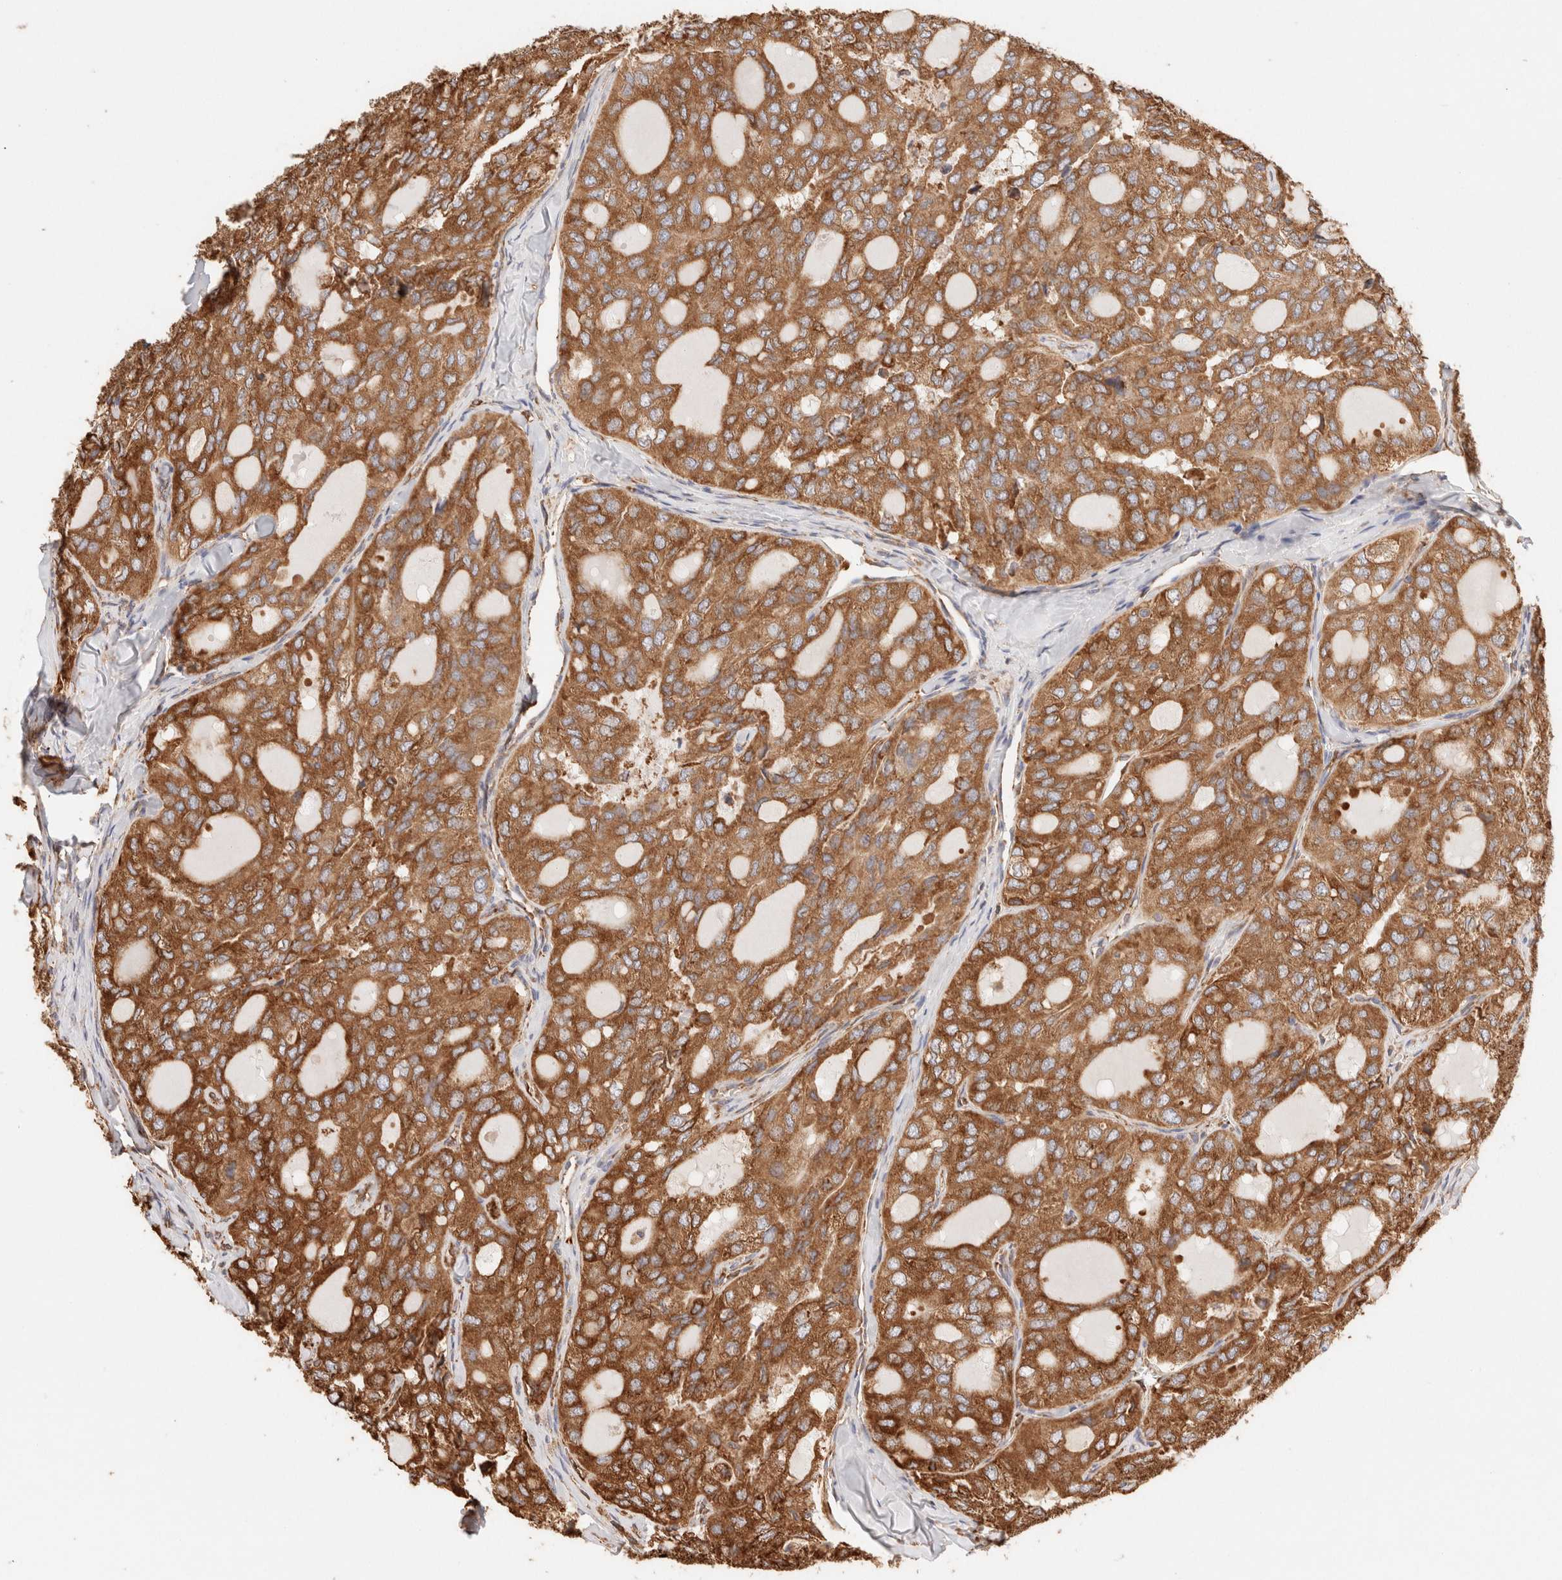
{"staining": {"intensity": "strong", "quantity": ">75%", "location": "cytoplasmic/membranous"}, "tissue": "thyroid cancer", "cell_type": "Tumor cells", "image_type": "cancer", "snomed": [{"axis": "morphology", "description": "Follicular adenoma carcinoma, NOS"}, {"axis": "topography", "description": "Thyroid gland"}], "caption": "Tumor cells demonstrate high levels of strong cytoplasmic/membranous positivity in about >75% of cells in thyroid follicular adenoma carcinoma.", "gene": "FER", "patient": {"sex": "male", "age": 75}}